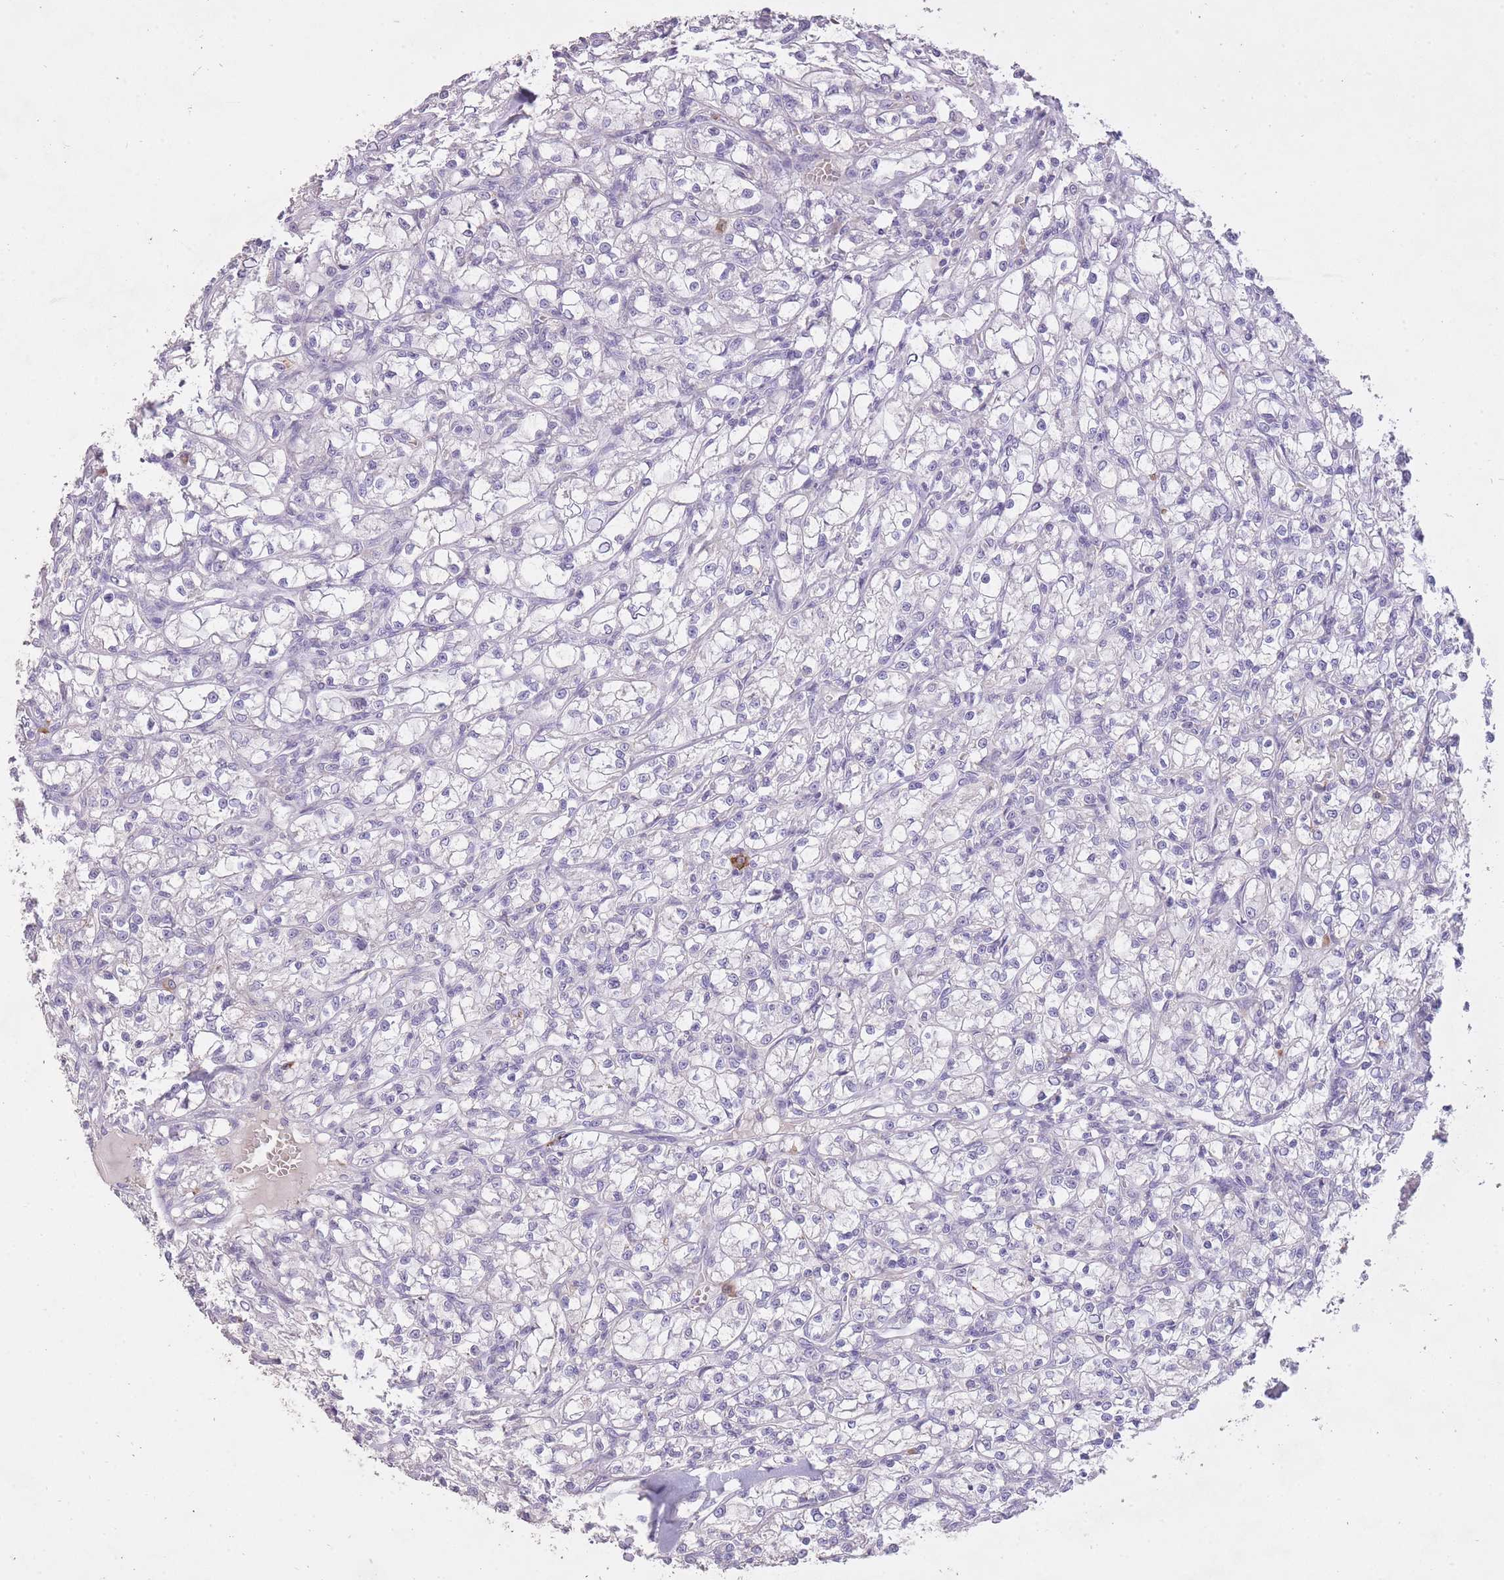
{"staining": {"intensity": "negative", "quantity": "none", "location": "none"}, "tissue": "renal cancer", "cell_type": "Tumor cells", "image_type": "cancer", "snomed": [{"axis": "morphology", "description": "Adenocarcinoma, NOS"}, {"axis": "topography", "description": "Kidney"}], "caption": "High magnification brightfield microscopy of renal cancer (adenocarcinoma) stained with DAB (brown) and counterstained with hematoxylin (blue): tumor cells show no significant staining.", "gene": "FRG2C", "patient": {"sex": "female", "age": 59}}